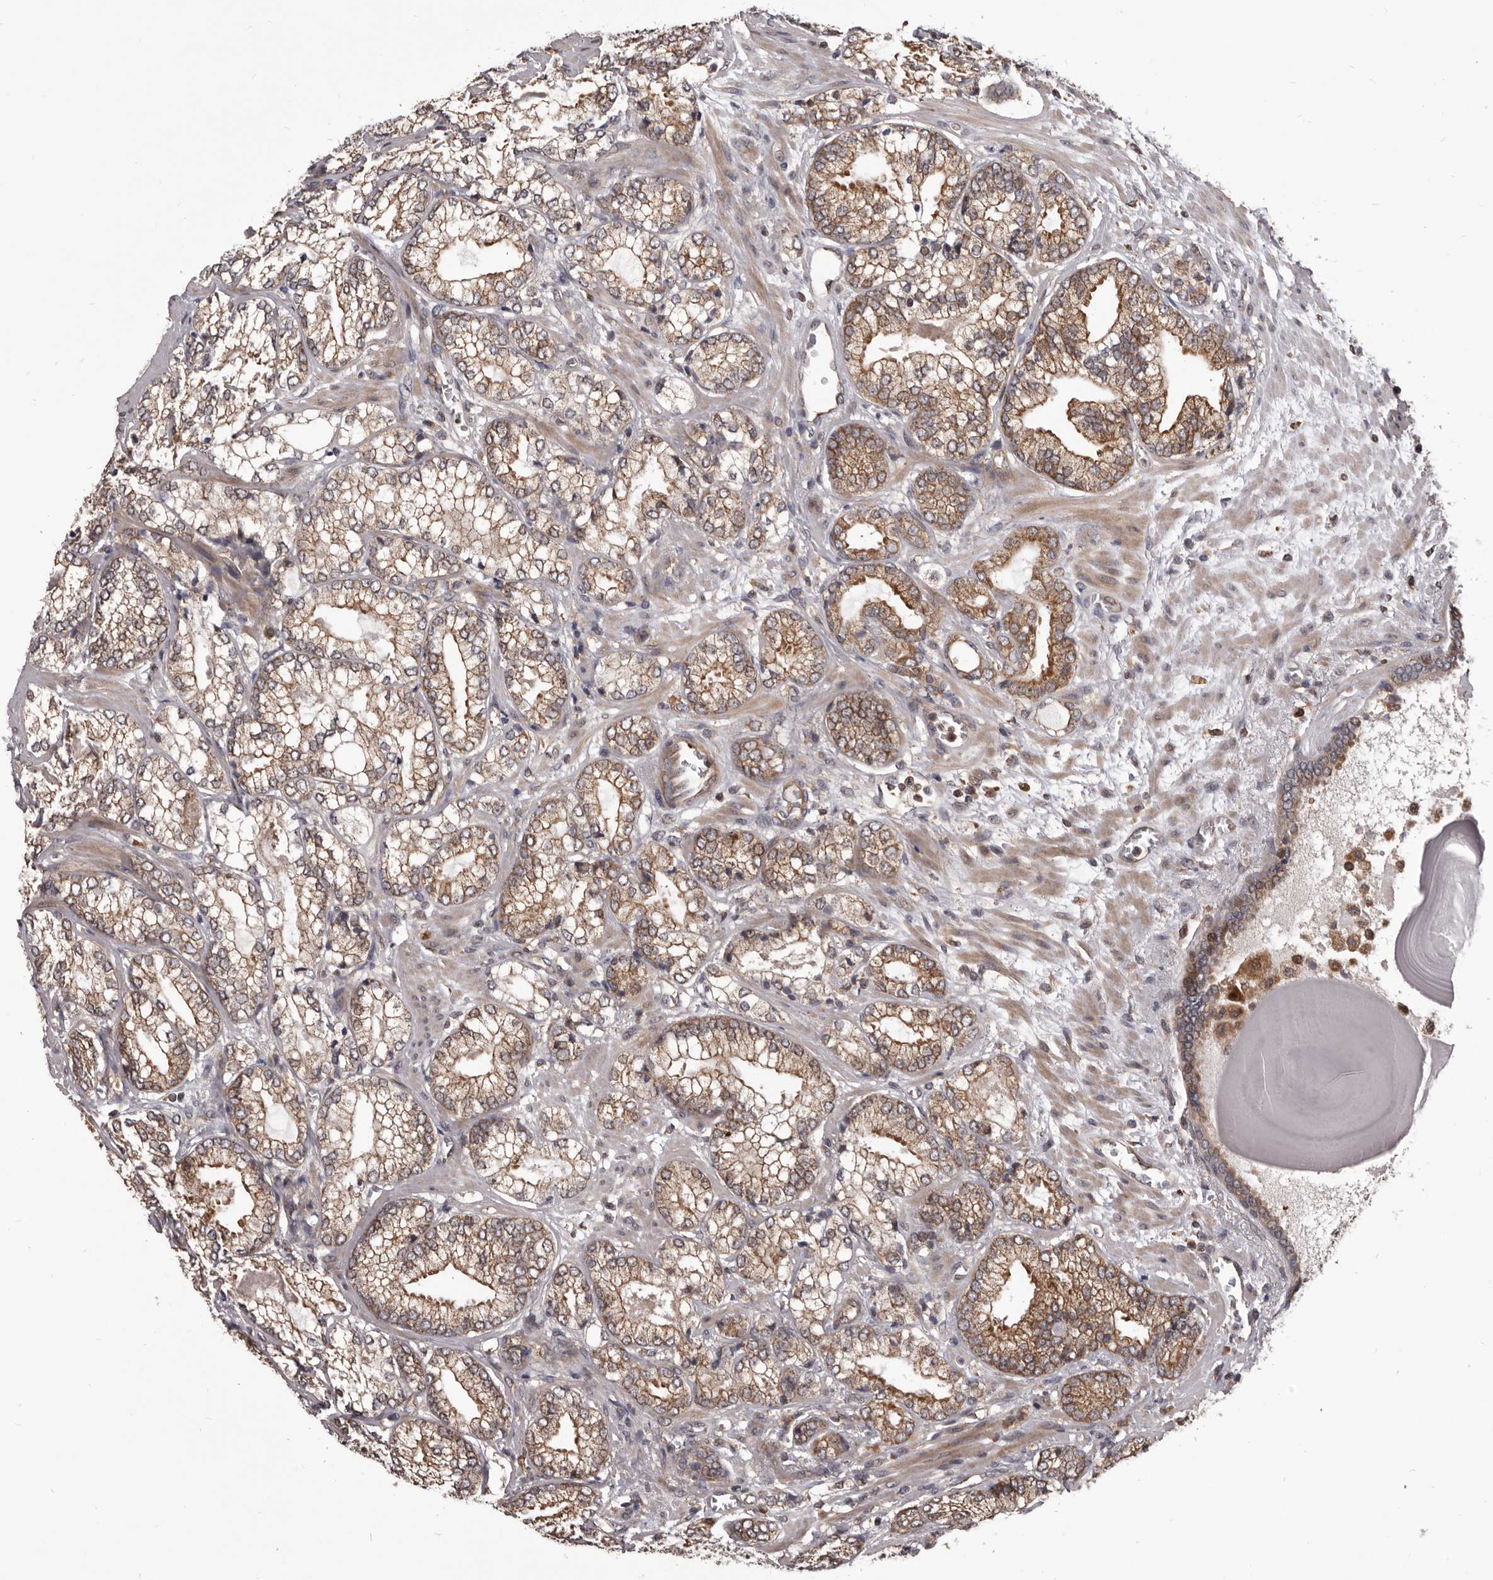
{"staining": {"intensity": "moderate", "quantity": ">75%", "location": "cytoplasmic/membranous"}, "tissue": "prostate cancer", "cell_type": "Tumor cells", "image_type": "cancer", "snomed": [{"axis": "morphology", "description": "Normal morphology"}, {"axis": "morphology", "description": "Adenocarcinoma, Low grade"}, {"axis": "topography", "description": "Prostate"}], "caption": "Prostate low-grade adenocarcinoma tissue demonstrates moderate cytoplasmic/membranous expression in about >75% of tumor cells, visualized by immunohistochemistry.", "gene": "MAP3K14", "patient": {"sex": "male", "age": 72}}